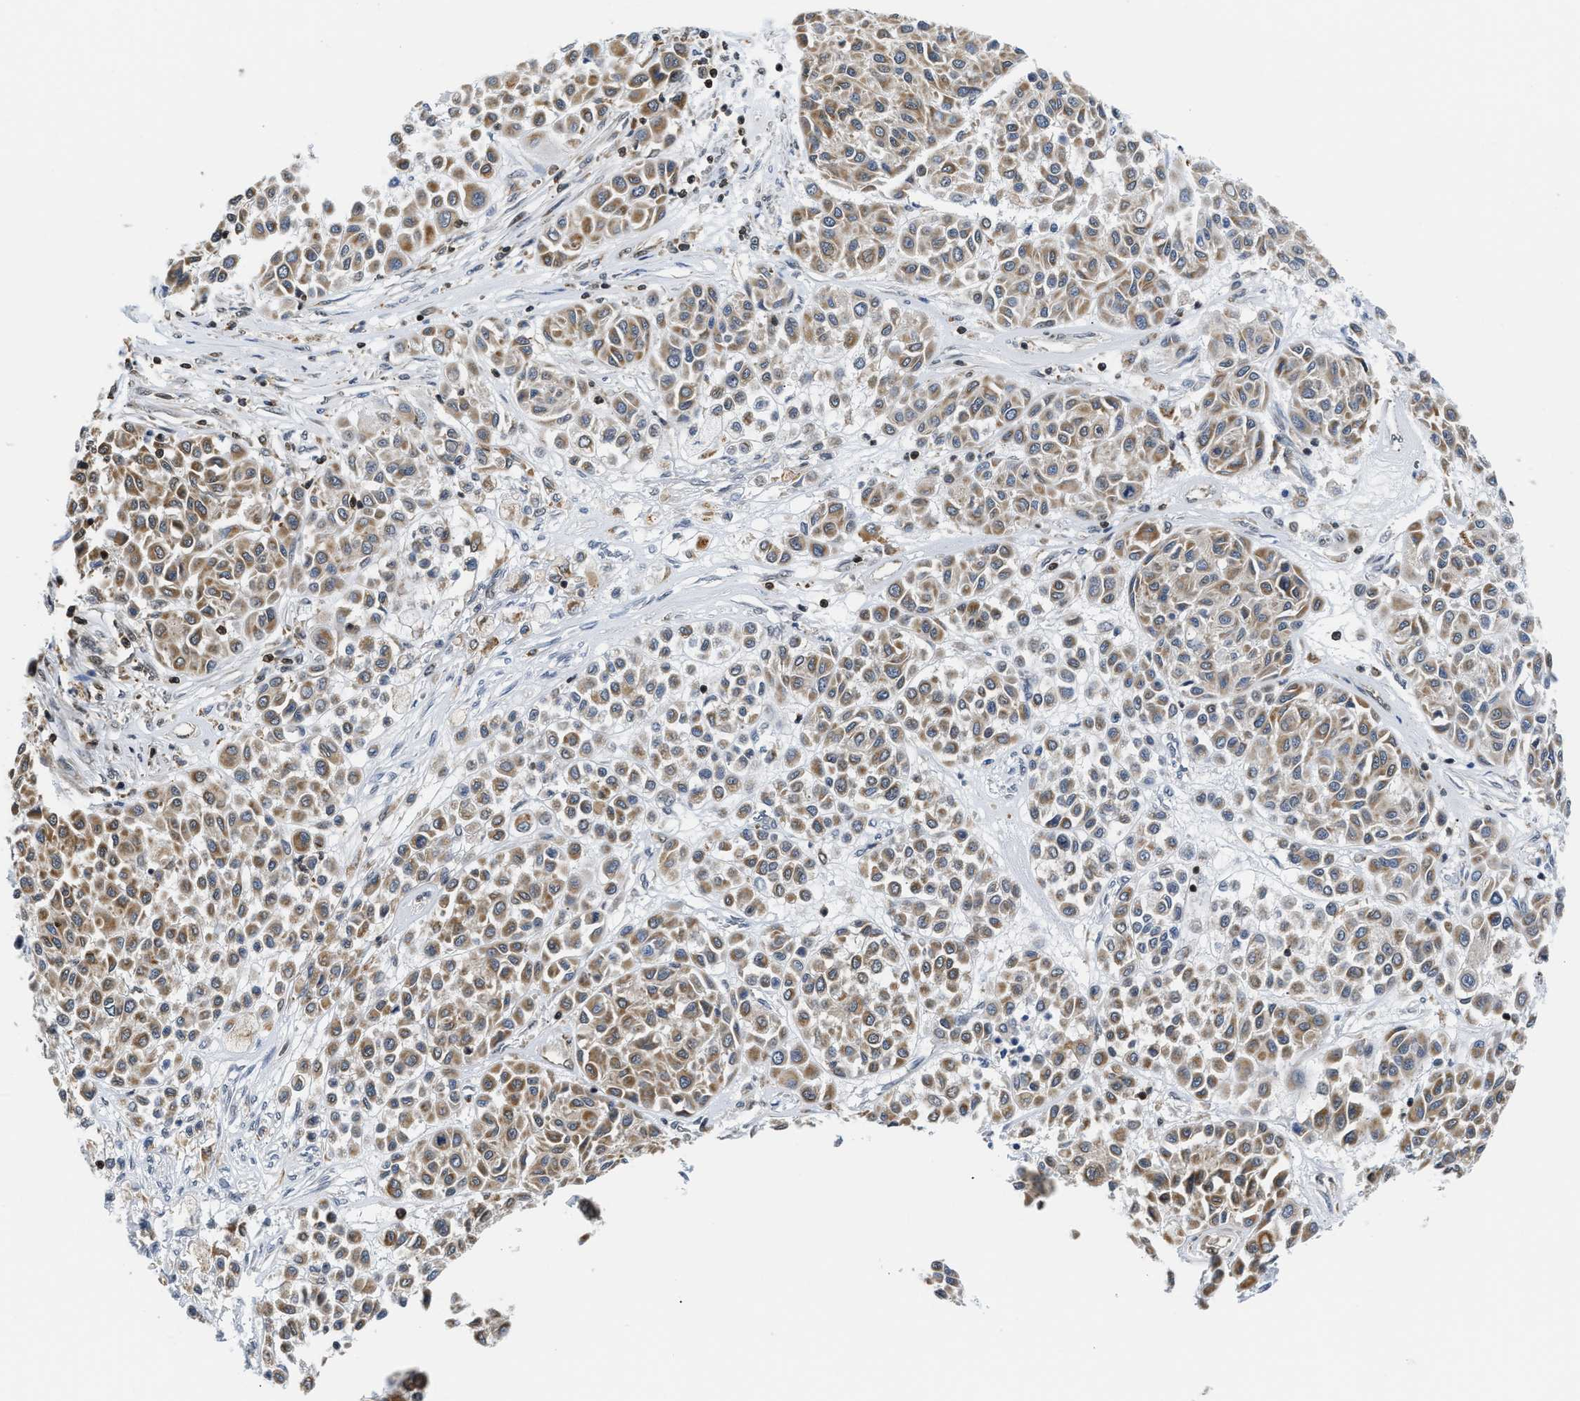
{"staining": {"intensity": "moderate", "quantity": ">75%", "location": "cytoplasmic/membranous"}, "tissue": "melanoma", "cell_type": "Tumor cells", "image_type": "cancer", "snomed": [{"axis": "morphology", "description": "Malignant melanoma, Metastatic site"}, {"axis": "topography", "description": "Soft tissue"}], "caption": "DAB immunohistochemical staining of malignant melanoma (metastatic site) displays moderate cytoplasmic/membranous protein expression in about >75% of tumor cells.", "gene": "STK10", "patient": {"sex": "male", "age": 41}}